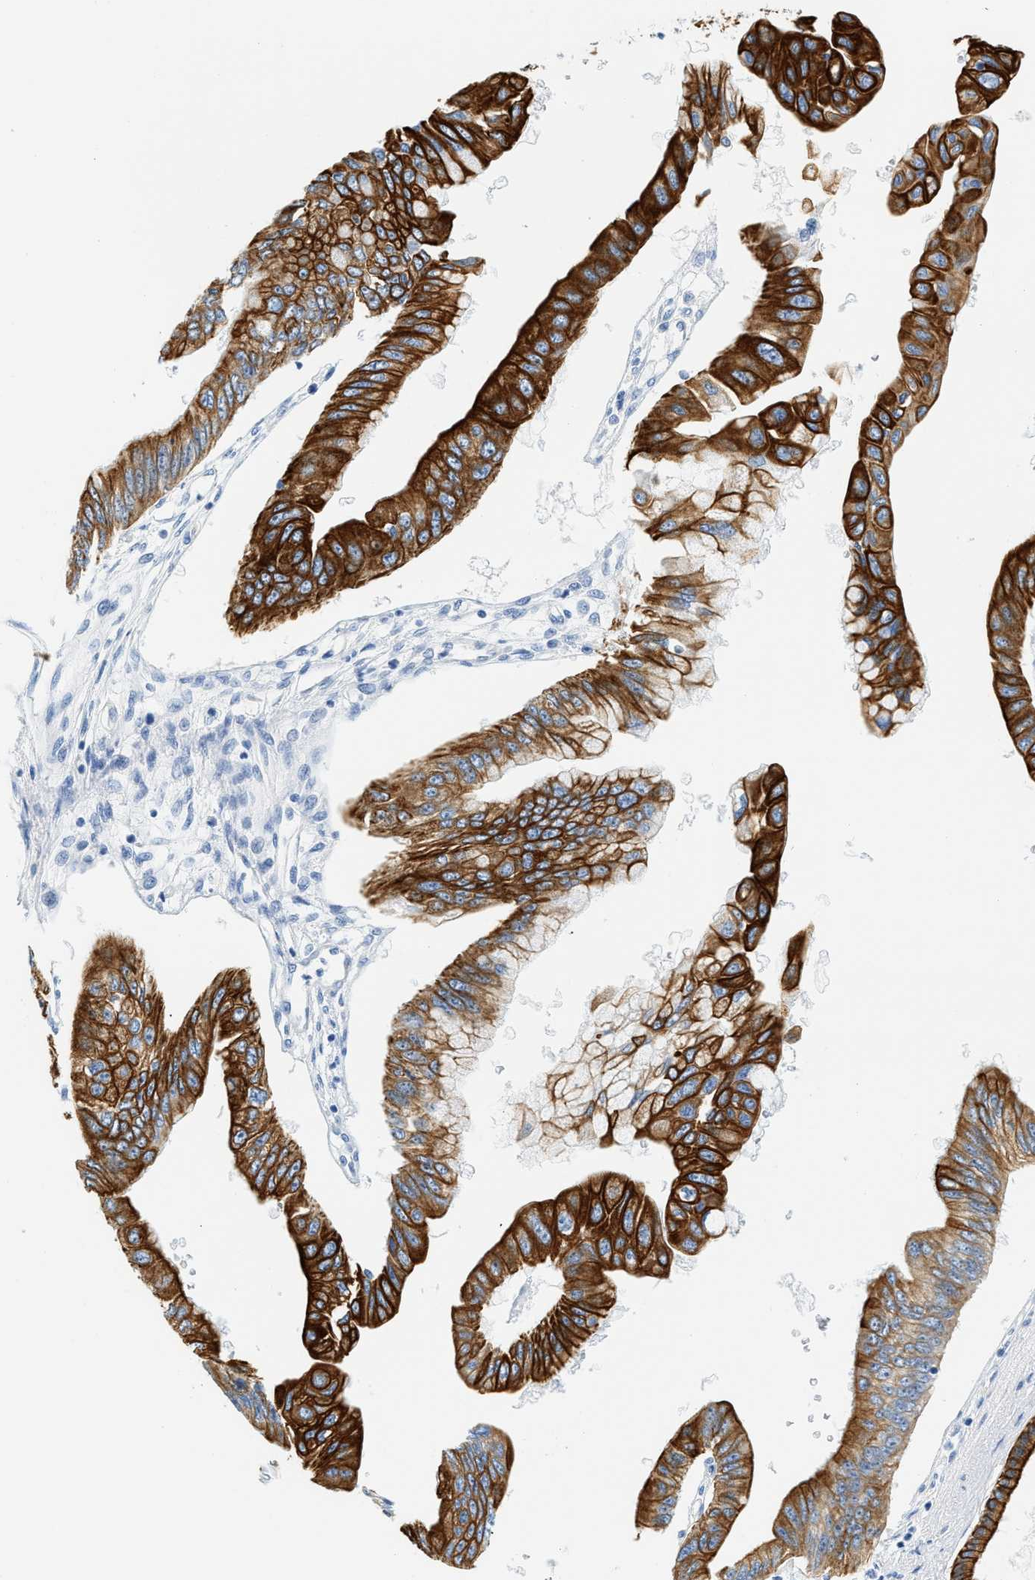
{"staining": {"intensity": "strong", "quantity": ">75%", "location": "cytoplasmic/membranous"}, "tissue": "pancreatic cancer", "cell_type": "Tumor cells", "image_type": "cancer", "snomed": [{"axis": "morphology", "description": "Adenocarcinoma, NOS"}, {"axis": "topography", "description": "Pancreas"}], "caption": "Immunohistochemical staining of human pancreatic cancer reveals strong cytoplasmic/membranous protein expression in about >75% of tumor cells.", "gene": "STXBP2", "patient": {"sex": "female", "age": 77}}